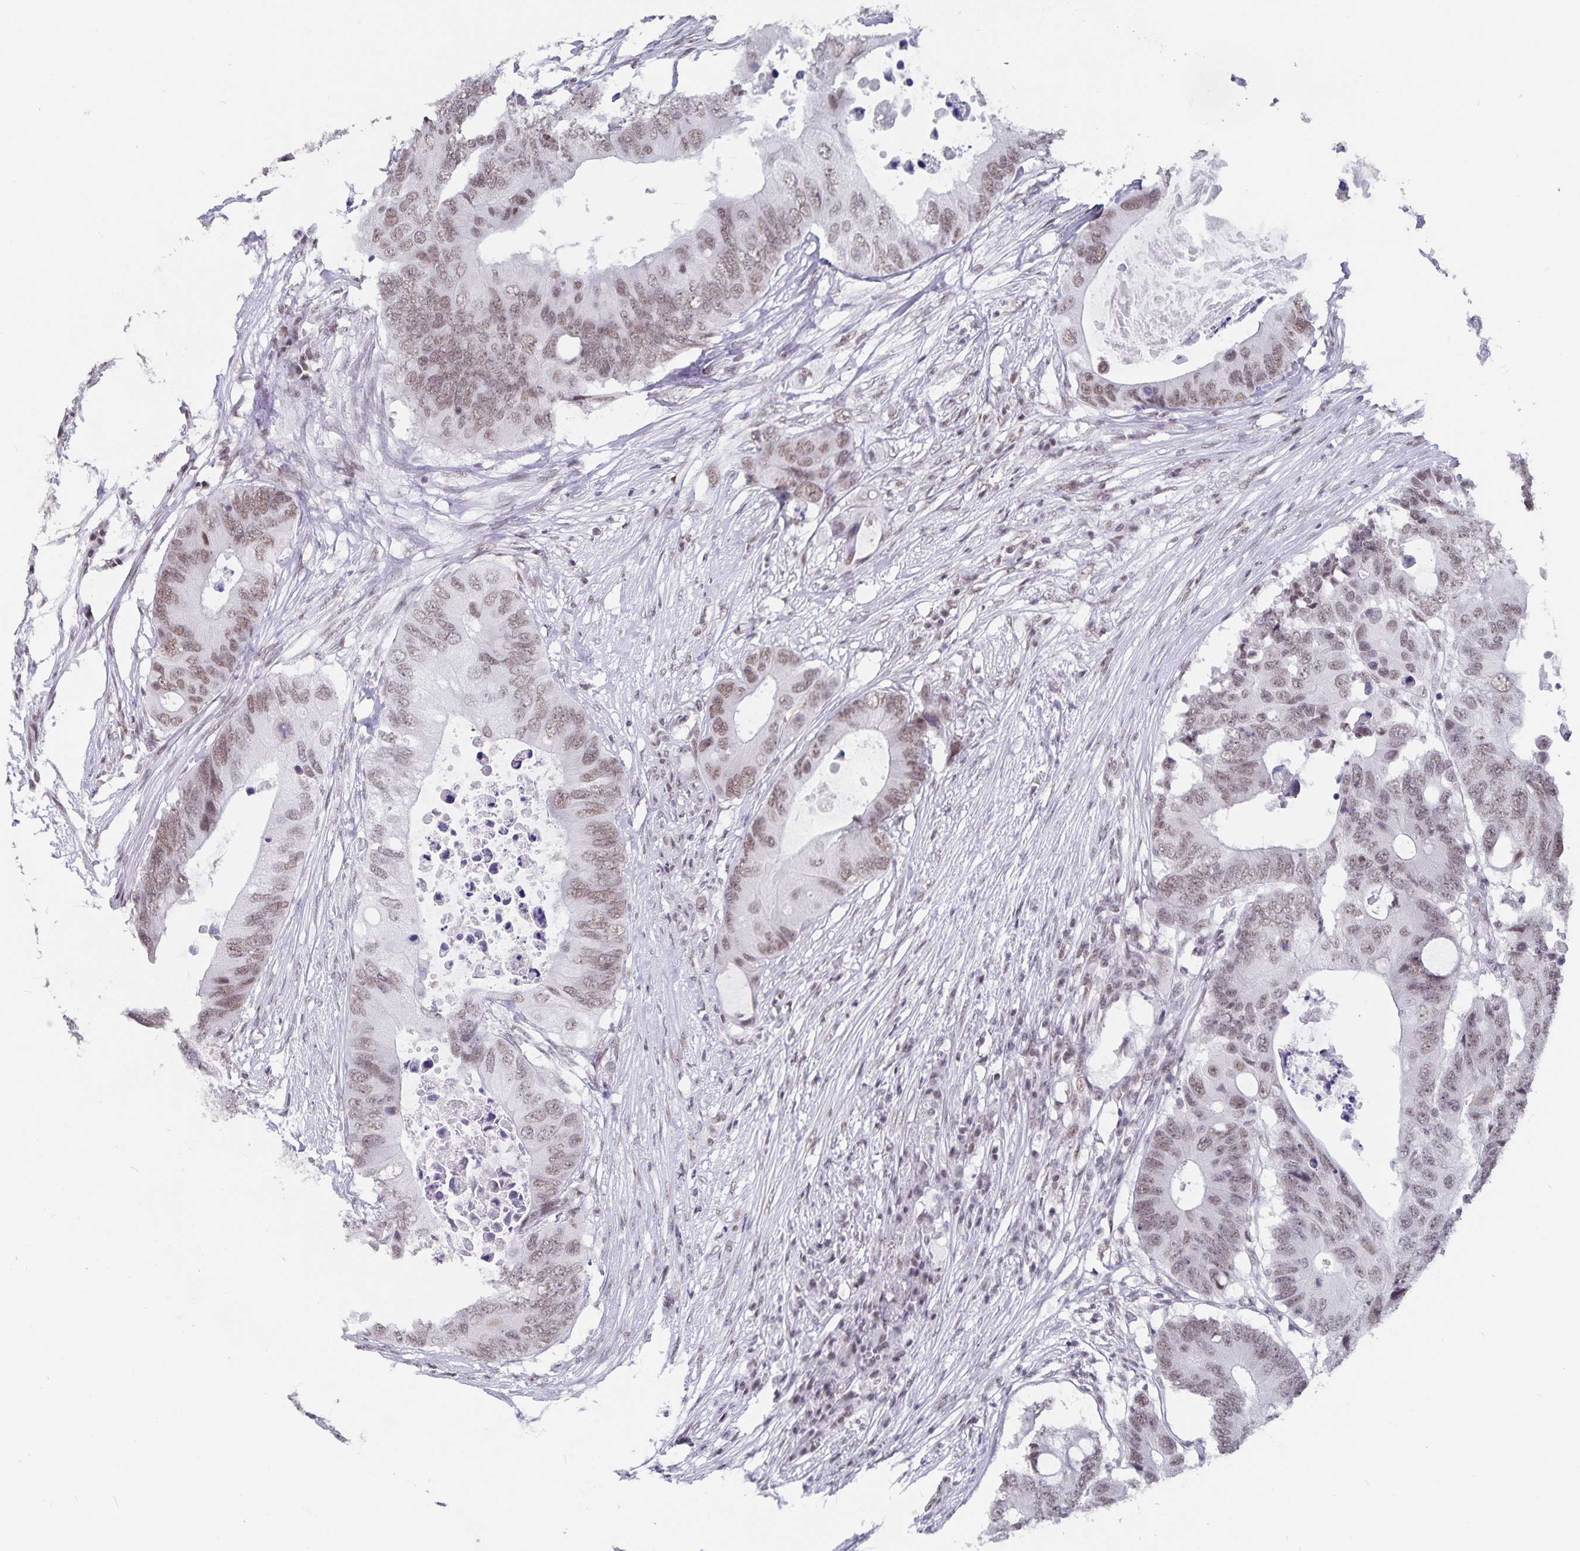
{"staining": {"intensity": "weak", "quantity": ">75%", "location": "nuclear"}, "tissue": "colorectal cancer", "cell_type": "Tumor cells", "image_type": "cancer", "snomed": [{"axis": "morphology", "description": "Adenocarcinoma, NOS"}, {"axis": "topography", "description": "Colon"}], "caption": "Tumor cells reveal low levels of weak nuclear expression in about >75% of cells in colorectal adenocarcinoma.", "gene": "PBX2", "patient": {"sex": "male", "age": 71}}